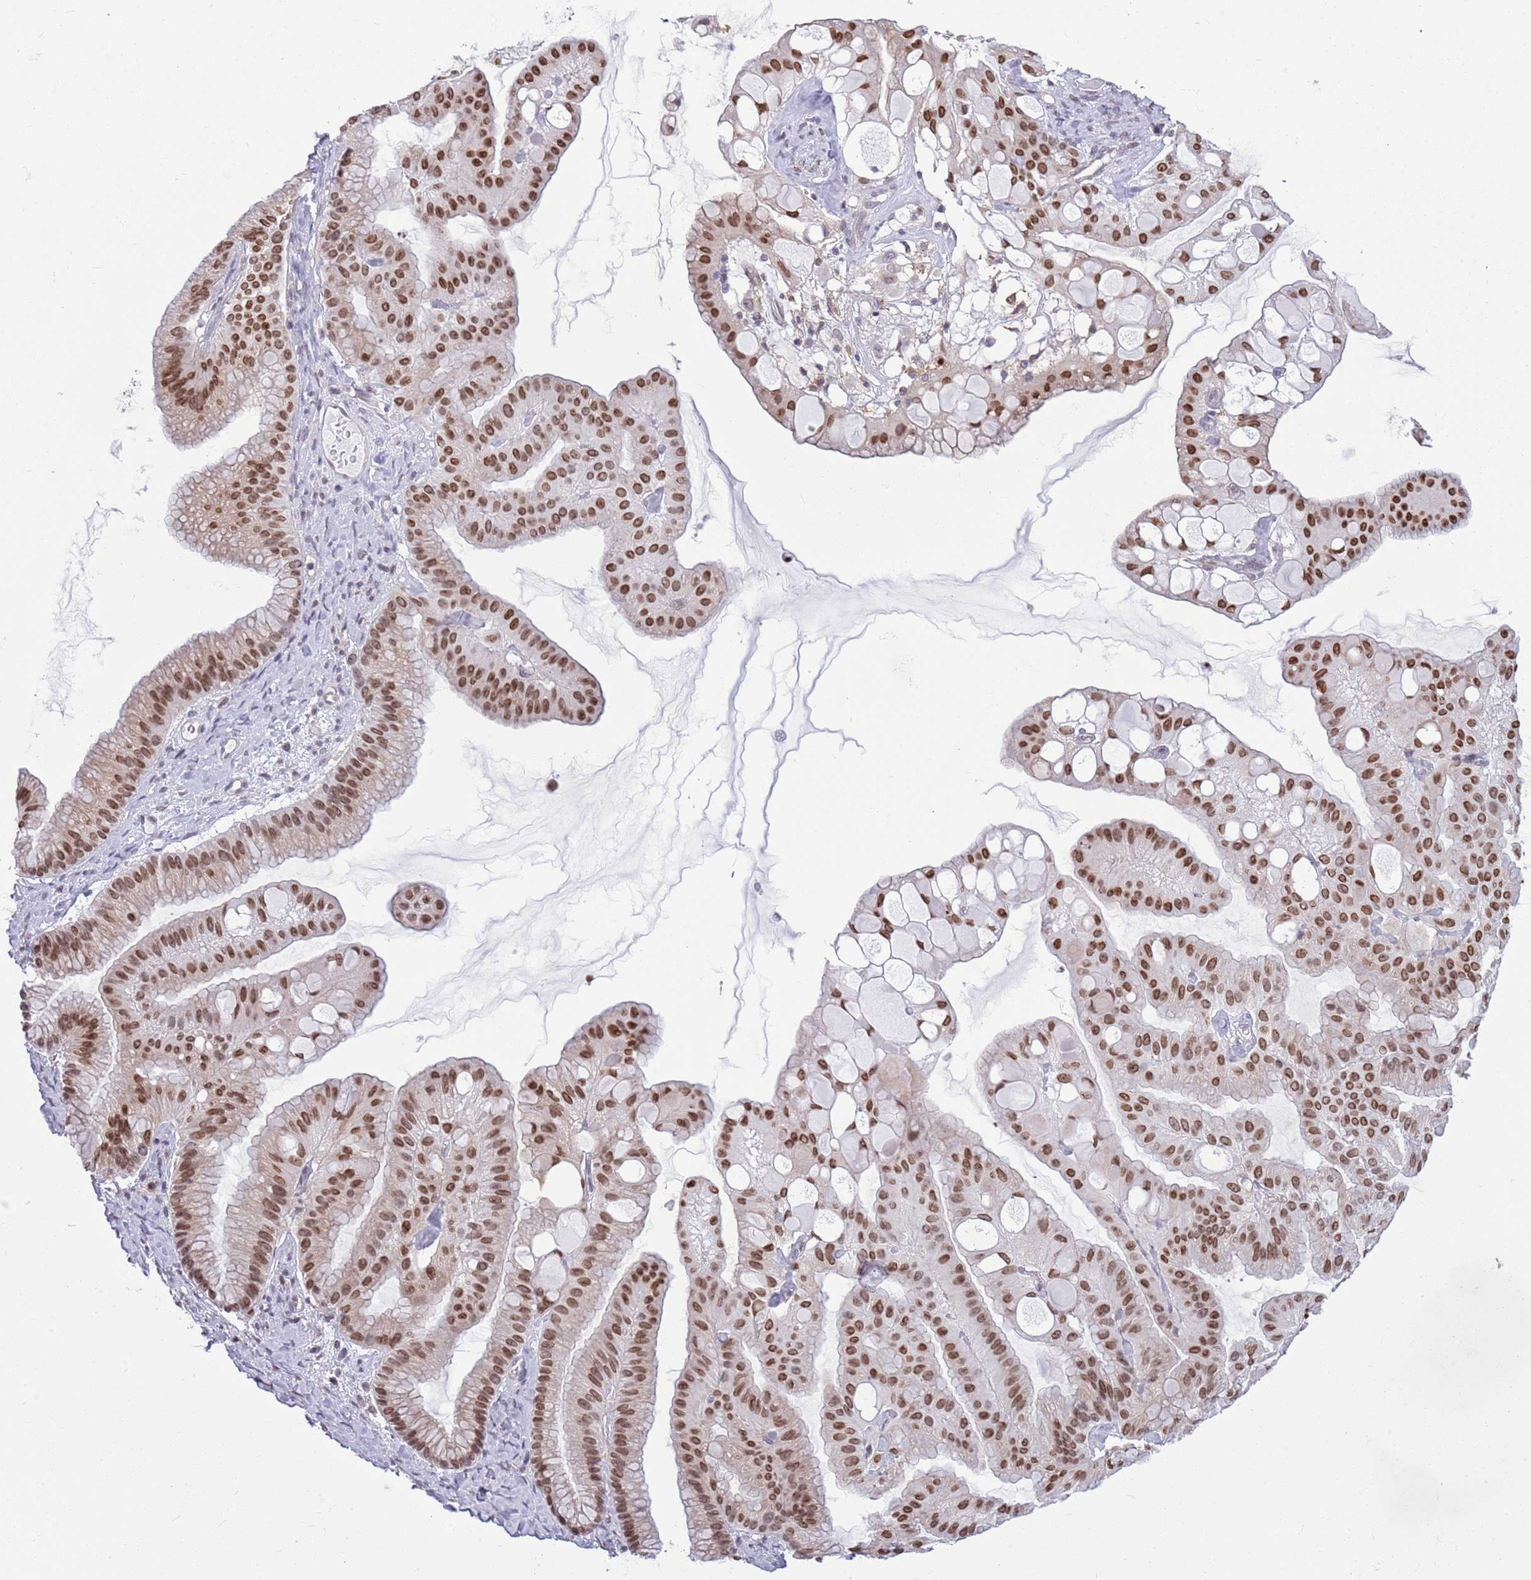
{"staining": {"intensity": "moderate", "quantity": ">75%", "location": "nuclear"}, "tissue": "ovarian cancer", "cell_type": "Tumor cells", "image_type": "cancer", "snomed": [{"axis": "morphology", "description": "Cystadenocarcinoma, mucinous, NOS"}, {"axis": "topography", "description": "Ovary"}], "caption": "Ovarian cancer (mucinous cystadenocarcinoma) stained with a protein marker demonstrates moderate staining in tumor cells.", "gene": "DHX32", "patient": {"sex": "female", "age": 61}}